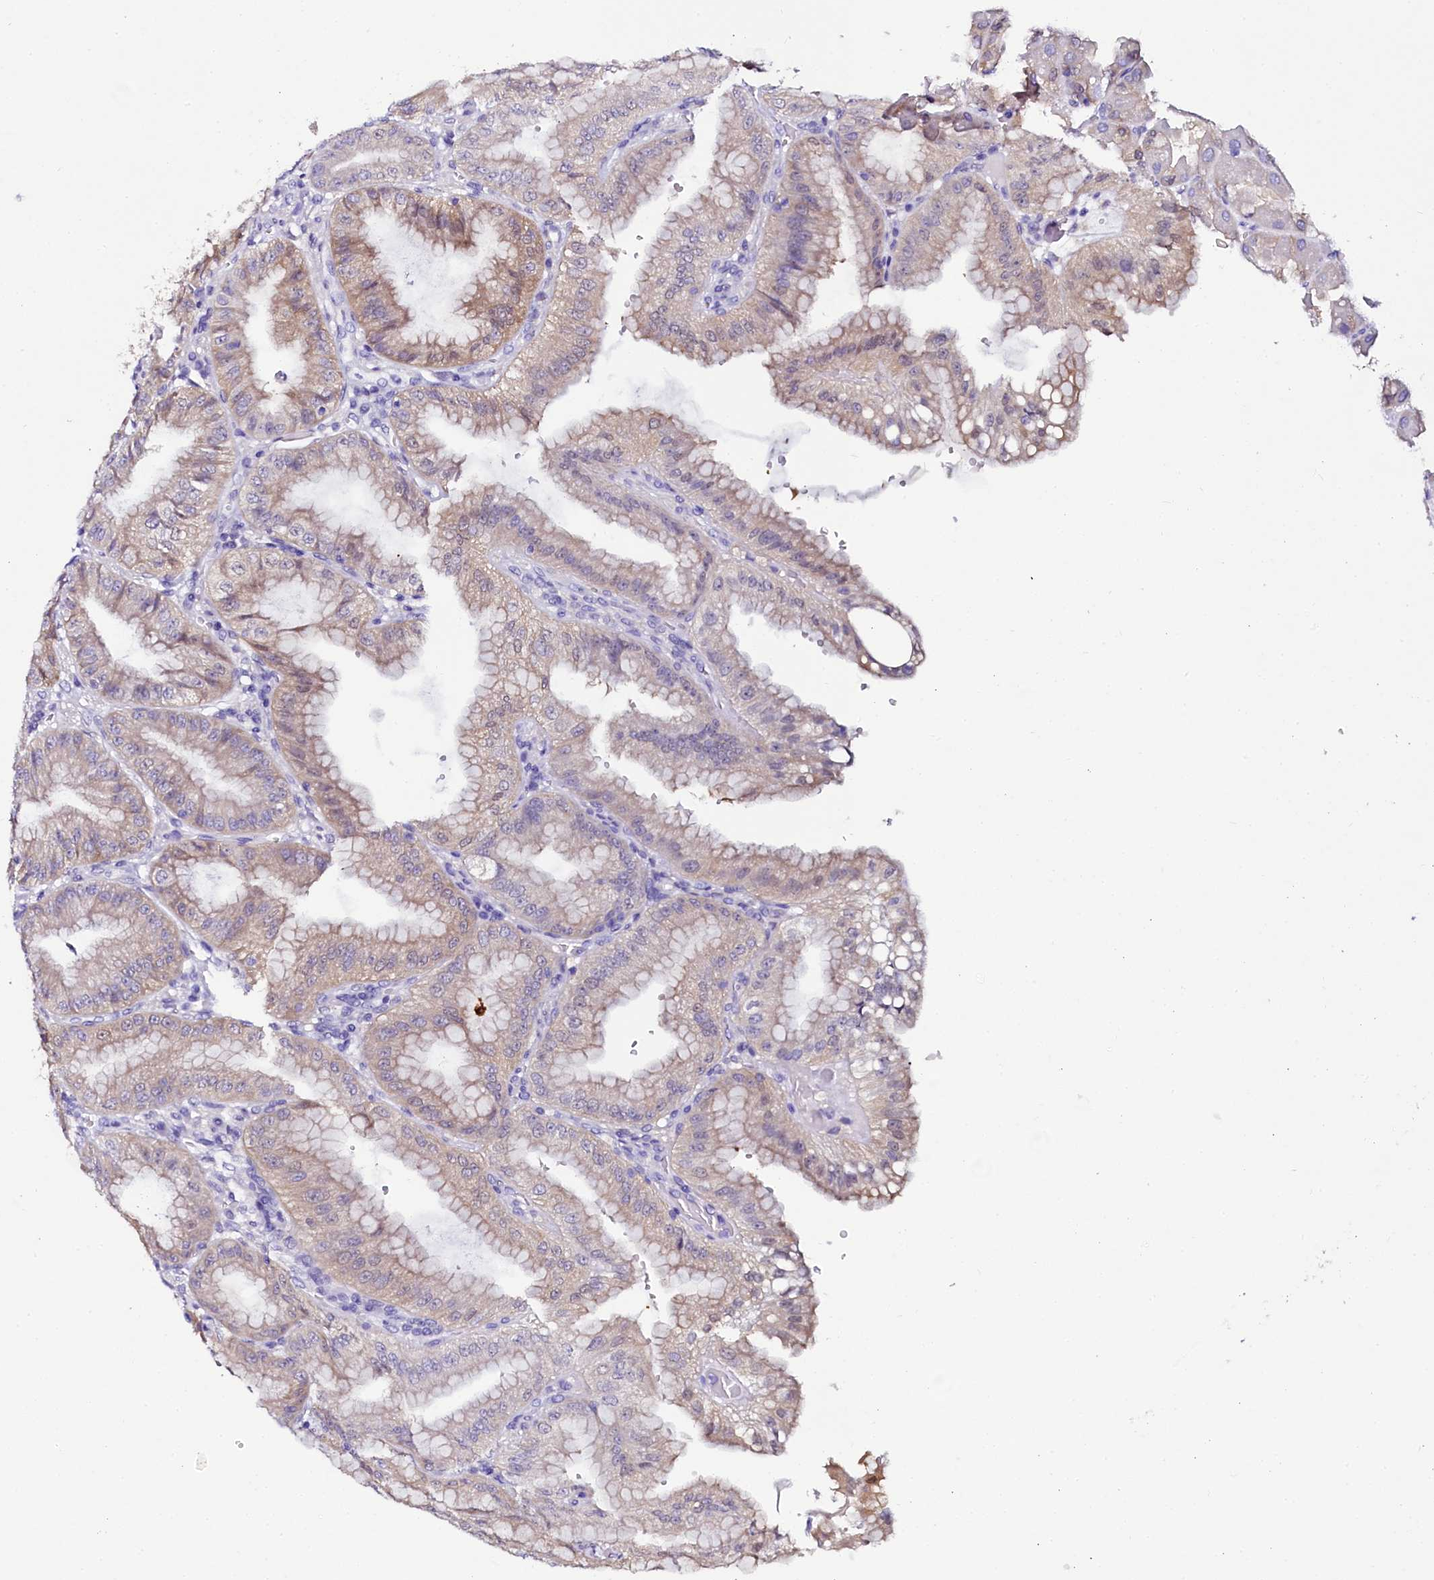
{"staining": {"intensity": "strong", "quantity": "25%-75%", "location": "cytoplasmic/membranous"}, "tissue": "stomach", "cell_type": "Glandular cells", "image_type": "normal", "snomed": [{"axis": "morphology", "description": "Normal tissue, NOS"}, {"axis": "topography", "description": "Stomach, upper"}, {"axis": "topography", "description": "Stomach, lower"}], "caption": "IHC of normal stomach demonstrates high levels of strong cytoplasmic/membranous staining in approximately 25%-75% of glandular cells.", "gene": "SORD", "patient": {"sex": "male", "age": 71}}